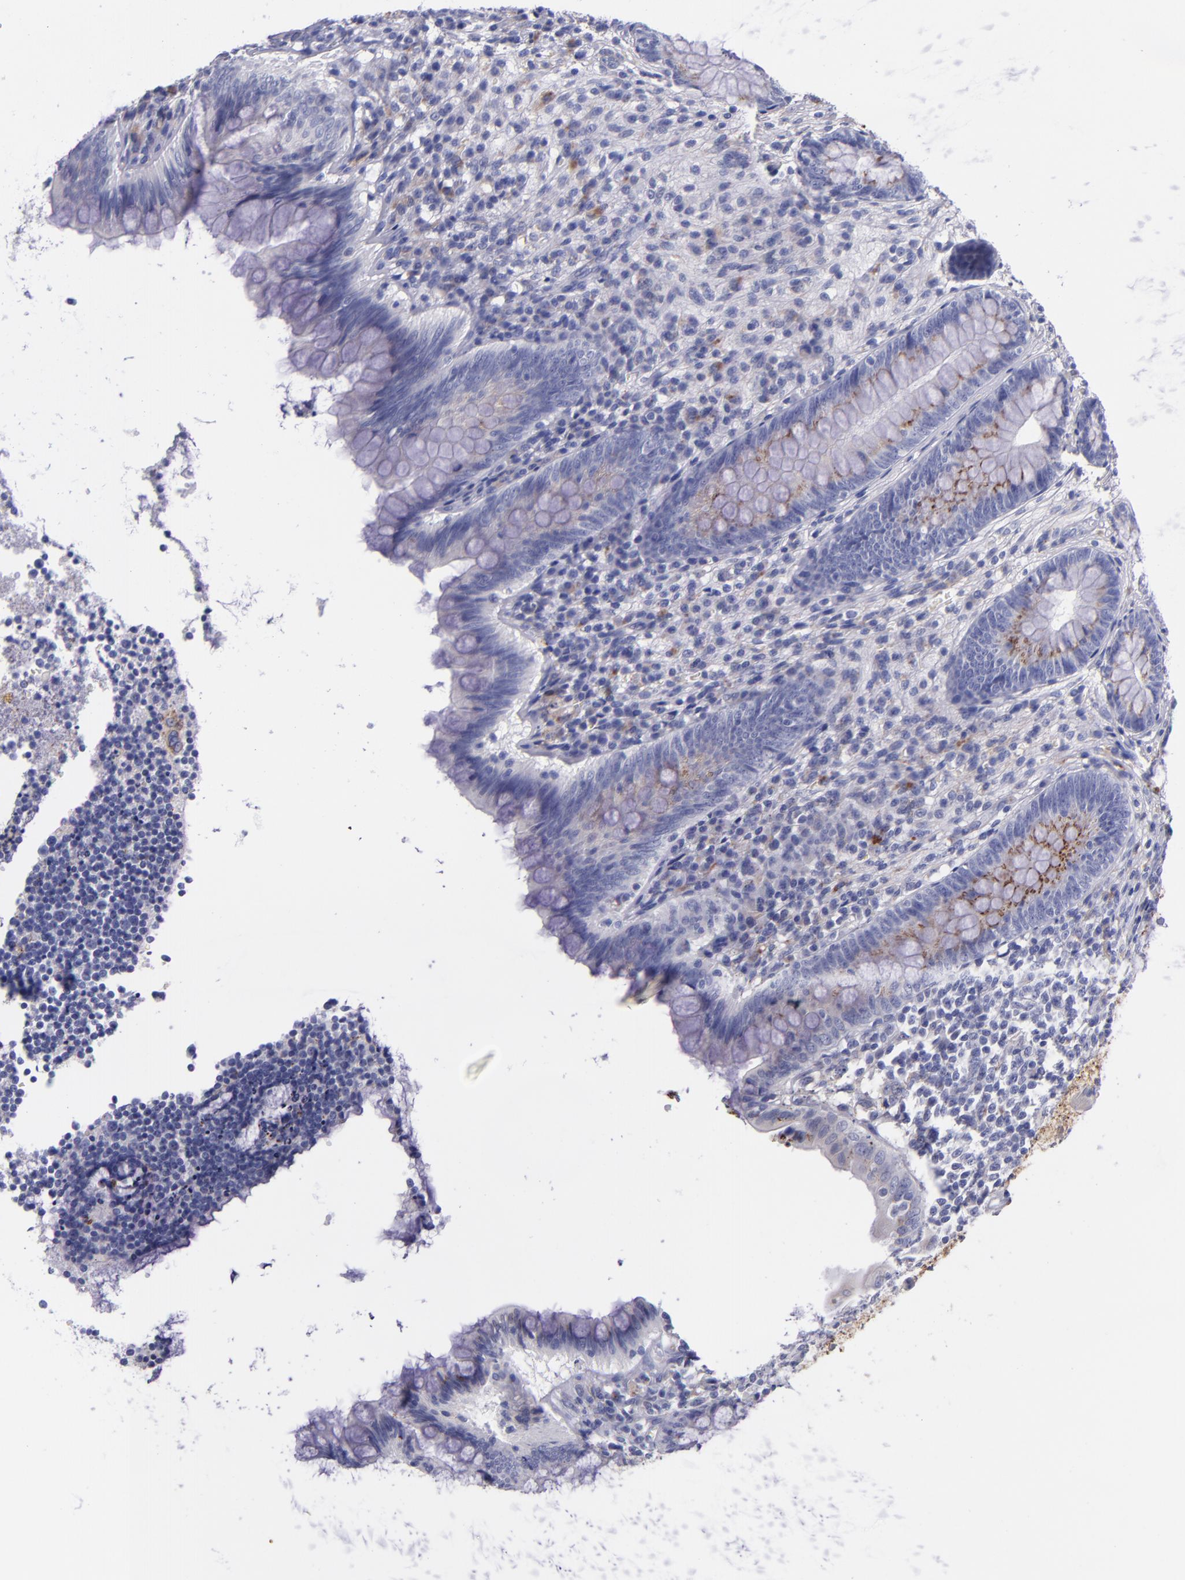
{"staining": {"intensity": "moderate", "quantity": "25%-75%", "location": "cytoplasmic/membranous"}, "tissue": "appendix", "cell_type": "Glandular cells", "image_type": "normal", "snomed": [{"axis": "morphology", "description": "Normal tissue, NOS"}, {"axis": "topography", "description": "Appendix"}], "caption": "A high-resolution micrograph shows IHC staining of benign appendix, which exhibits moderate cytoplasmic/membranous positivity in about 25%-75% of glandular cells.", "gene": "IVL", "patient": {"sex": "female", "age": 66}}